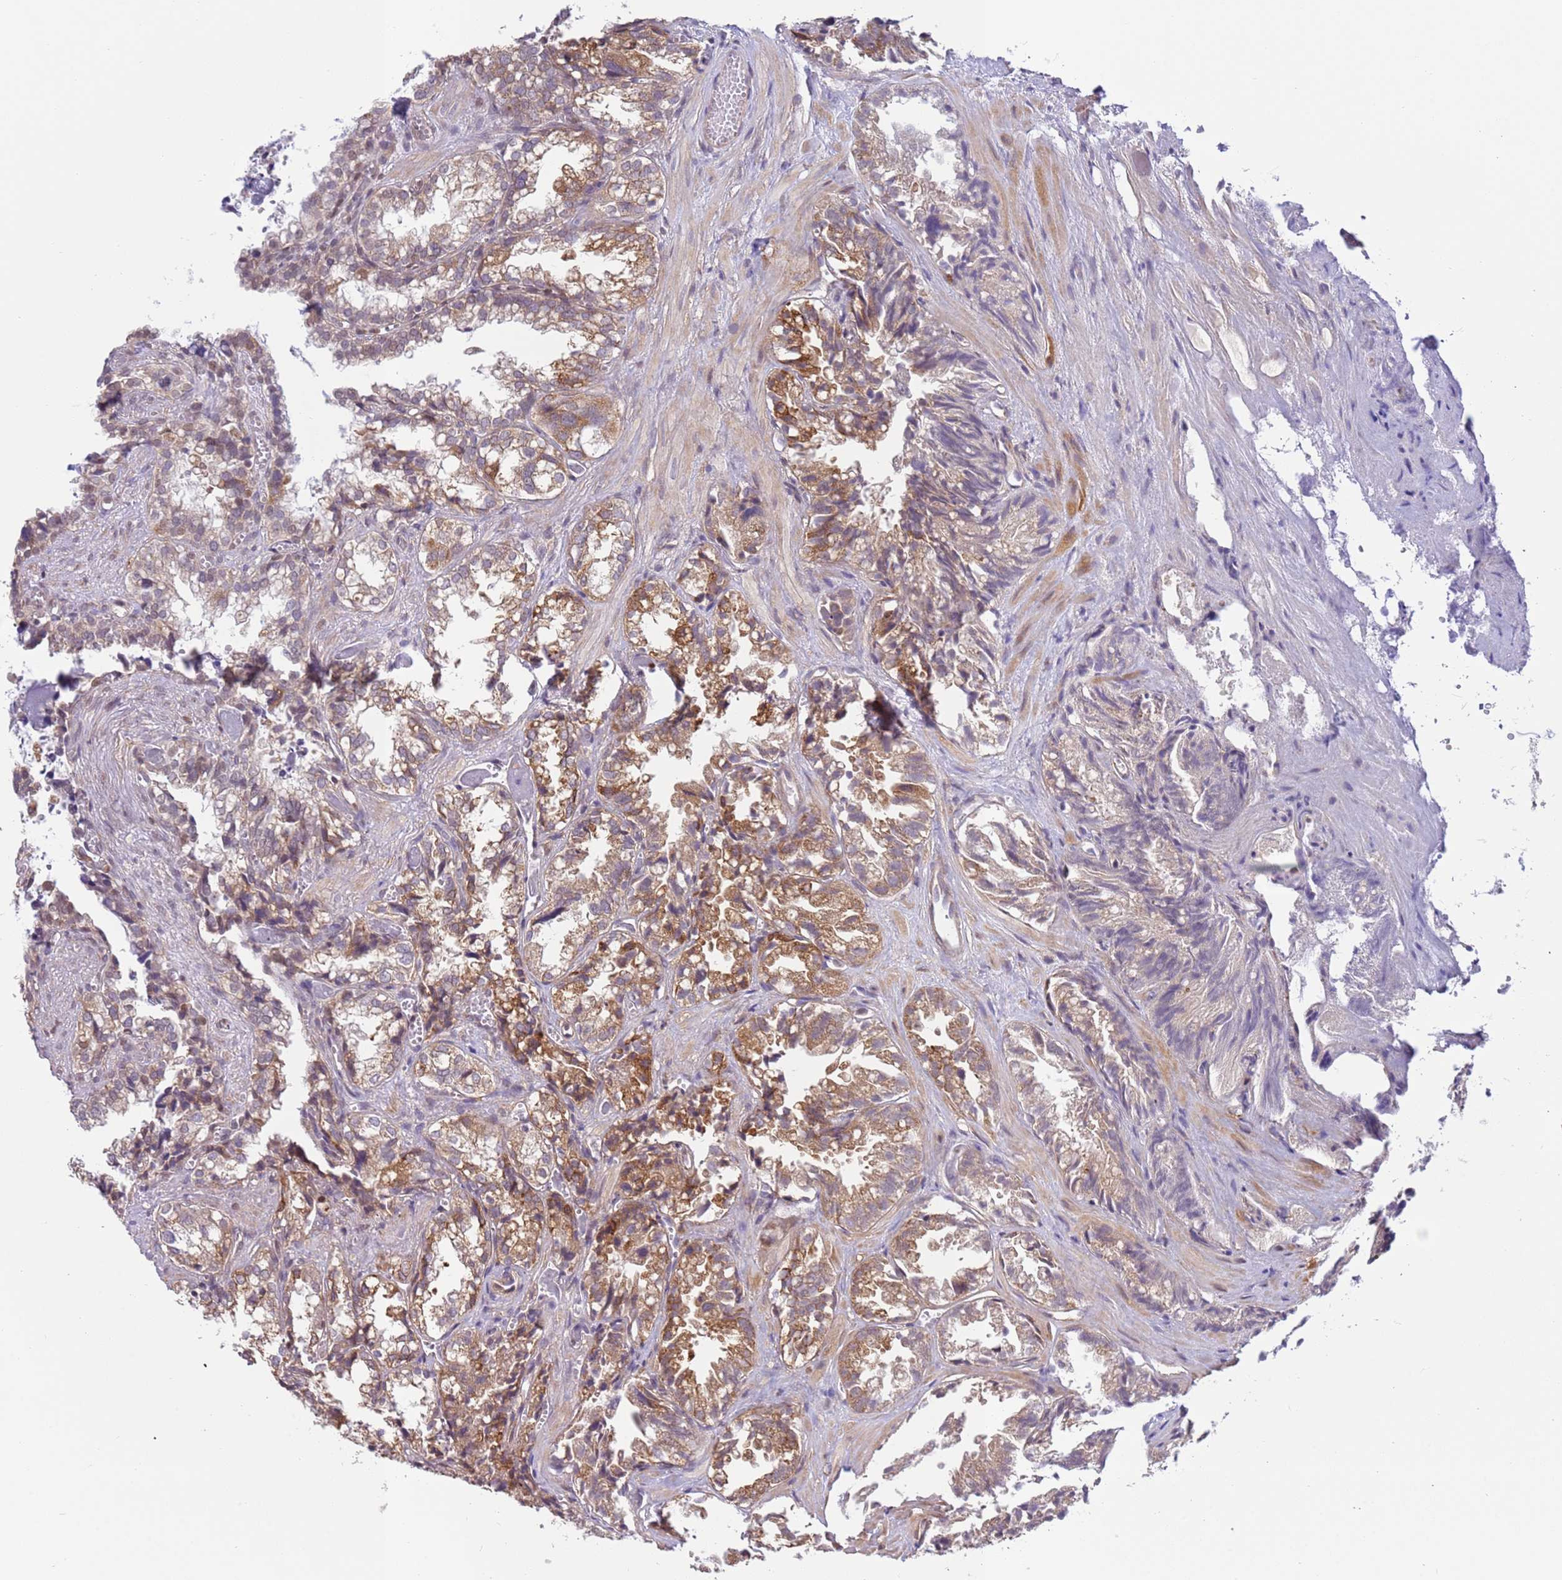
{"staining": {"intensity": "moderate", "quantity": "25%-75%", "location": "cytoplasmic/membranous"}, "tissue": "seminal vesicle", "cell_type": "Glandular cells", "image_type": "normal", "snomed": [{"axis": "morphology", "description": "Normal tissue, NOS"}, {"axis": "topography", "description": "Prostate"}, {"axis": "topography", "description": "Seminal veicle"}], "caption": "The photomicrograph demonstrates staining of unremarkable seminal vesicle, revealing moderate cytoplasmic/membranous protein positivity (brown color) within glandular cells.", "gene": "DCAF4", "patient": {"sex": "male", "age": 51}}